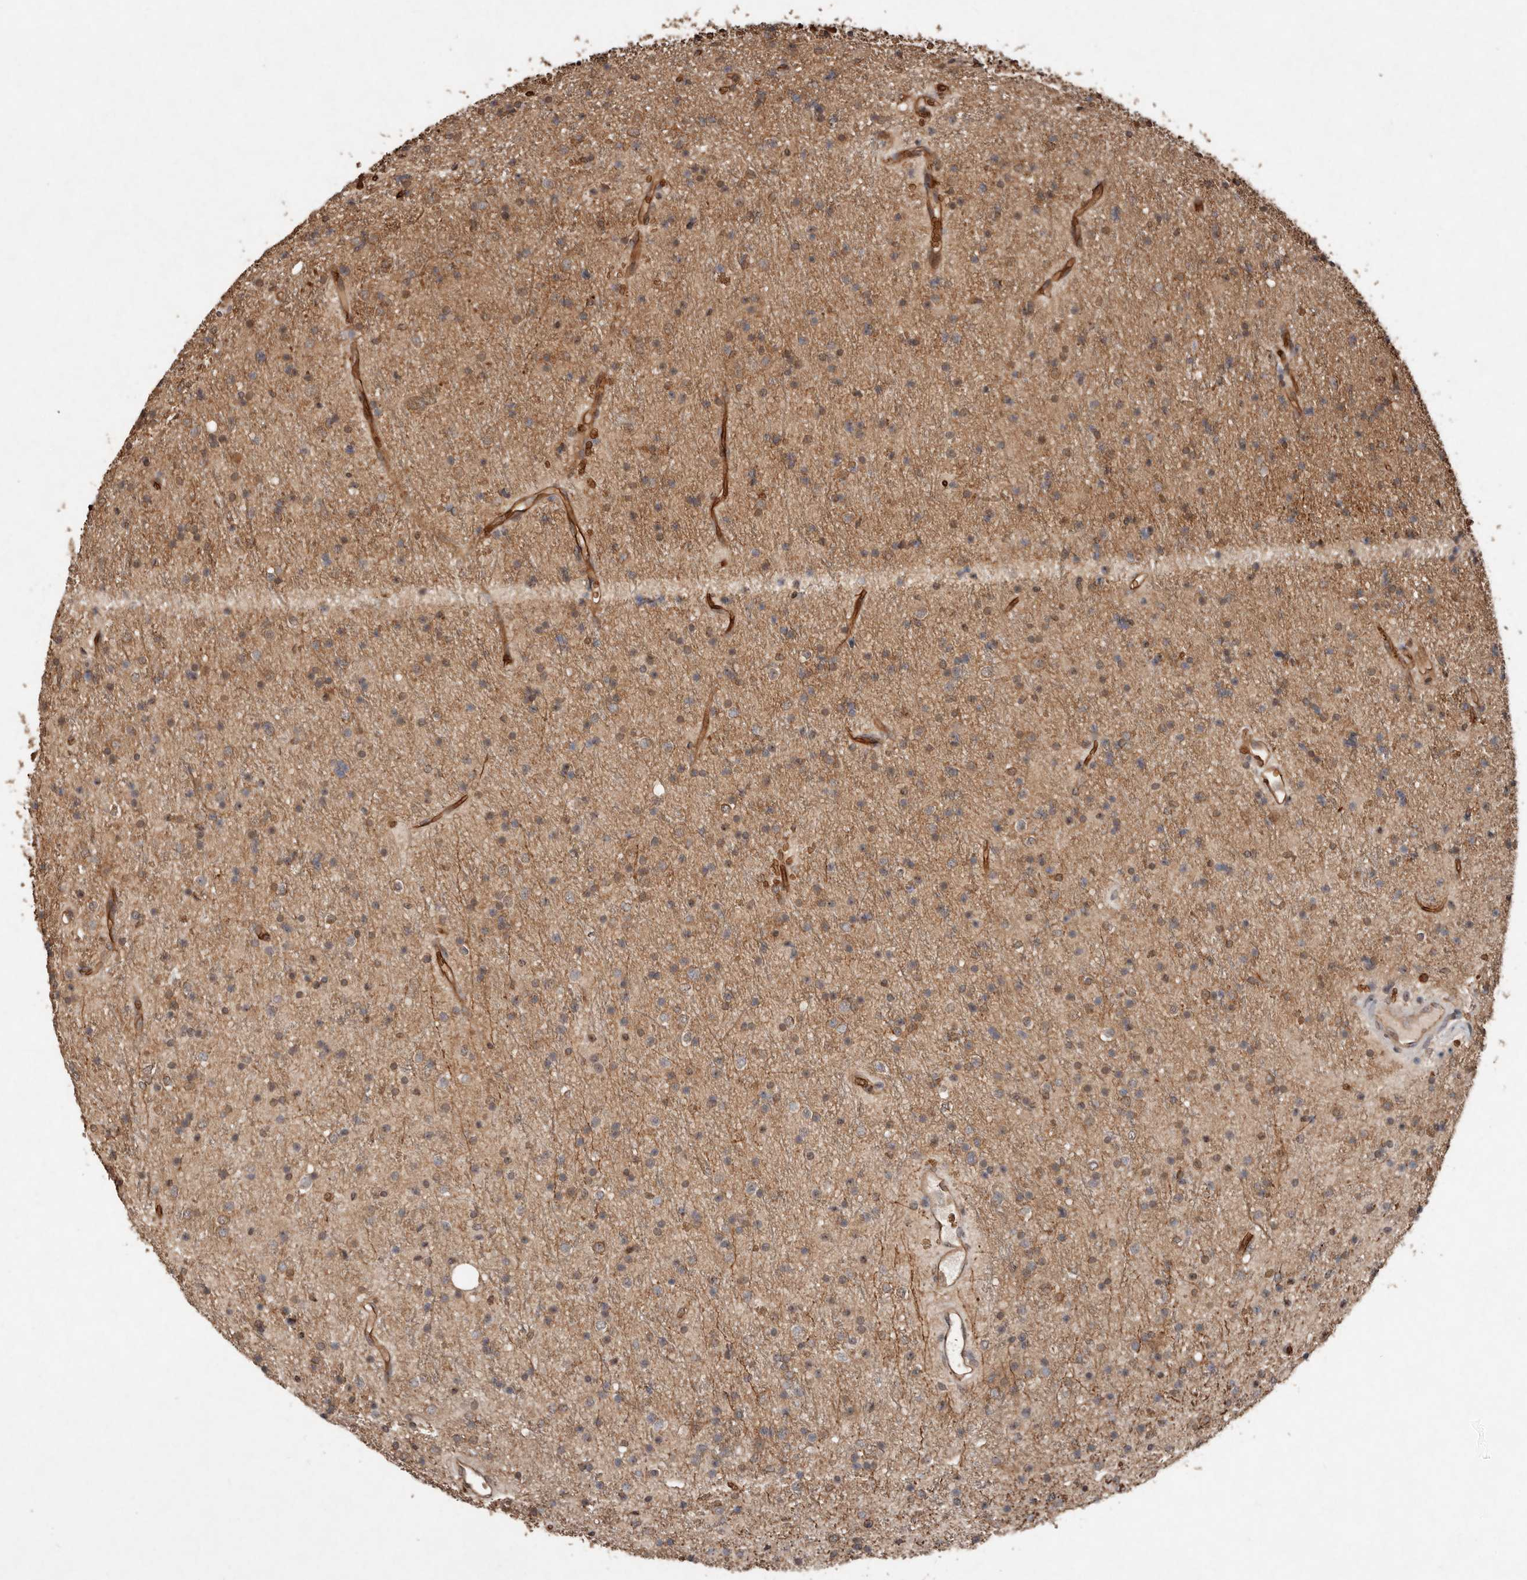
{"staining": {"intensity": "moderate", "quantity": "25%-75%", "location": "cytoplasmic/membranous"}, "tissue": "glioma", "cell_type": "Tumor cells", "image_type": "cancer", "snomed": [{"axis": "morphology", "description": "Glioma, malignant, High grade"}, {"axis": "topography", "description": "Brain"}], "caption": "Immunohistochemistry staining of high-grade glioma (malignant), which exhibits medium levels of moderate cytoplasmic/membranous positivity in approximately 25%-75% of tumor cells indicating moderate cytoplasmic/membranous protein staining. The staining was performed using DAB (3,3'-diaminobenzidine) (brown) for protein detection and nuclei were counterstained in hematoxylin (blue).", "gene": "DIP2C", "patient": {"sex": "male", "age": 34}}